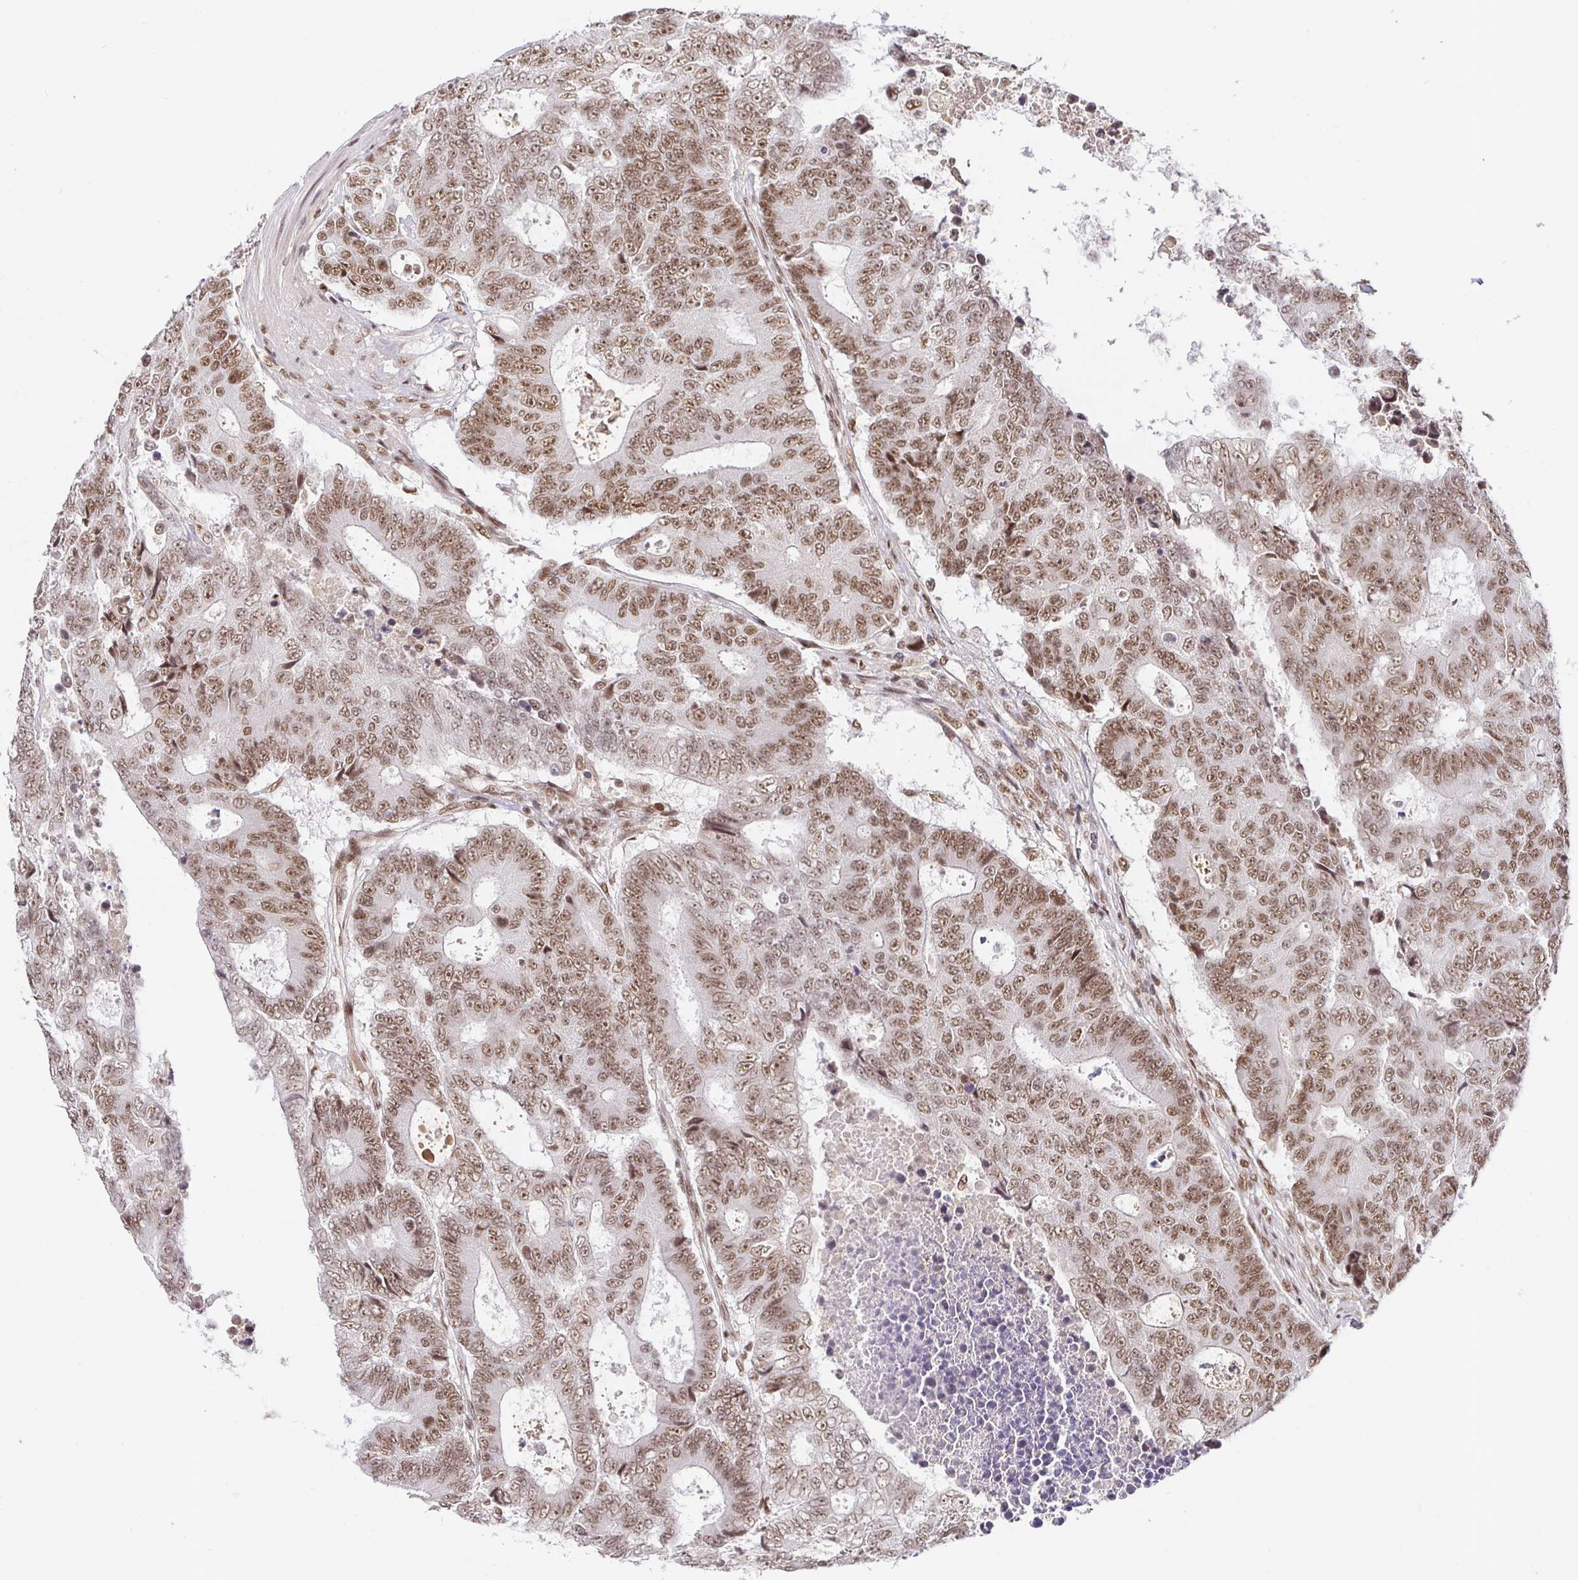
{"staining": {"intensity": "moderate", "quantity": ">75%", "location": "nuclear"}, "tissue": "colorectal cancer", "cell_type": "Tumor cells", "image_type": "cancer", "snomed": [{"axis": "morphology", "description": "Adenocarcinoma, NOS"}, {"axis": "topography", "description": "Colon"}], "caption": "Immunohistochemical staining of human colorectal adenocarcinoma reveals moderate nuclear protein positivity in about >75% of tumor cells.", "gene": "USF1", "patient": {"sex": "female", "age": 48}}